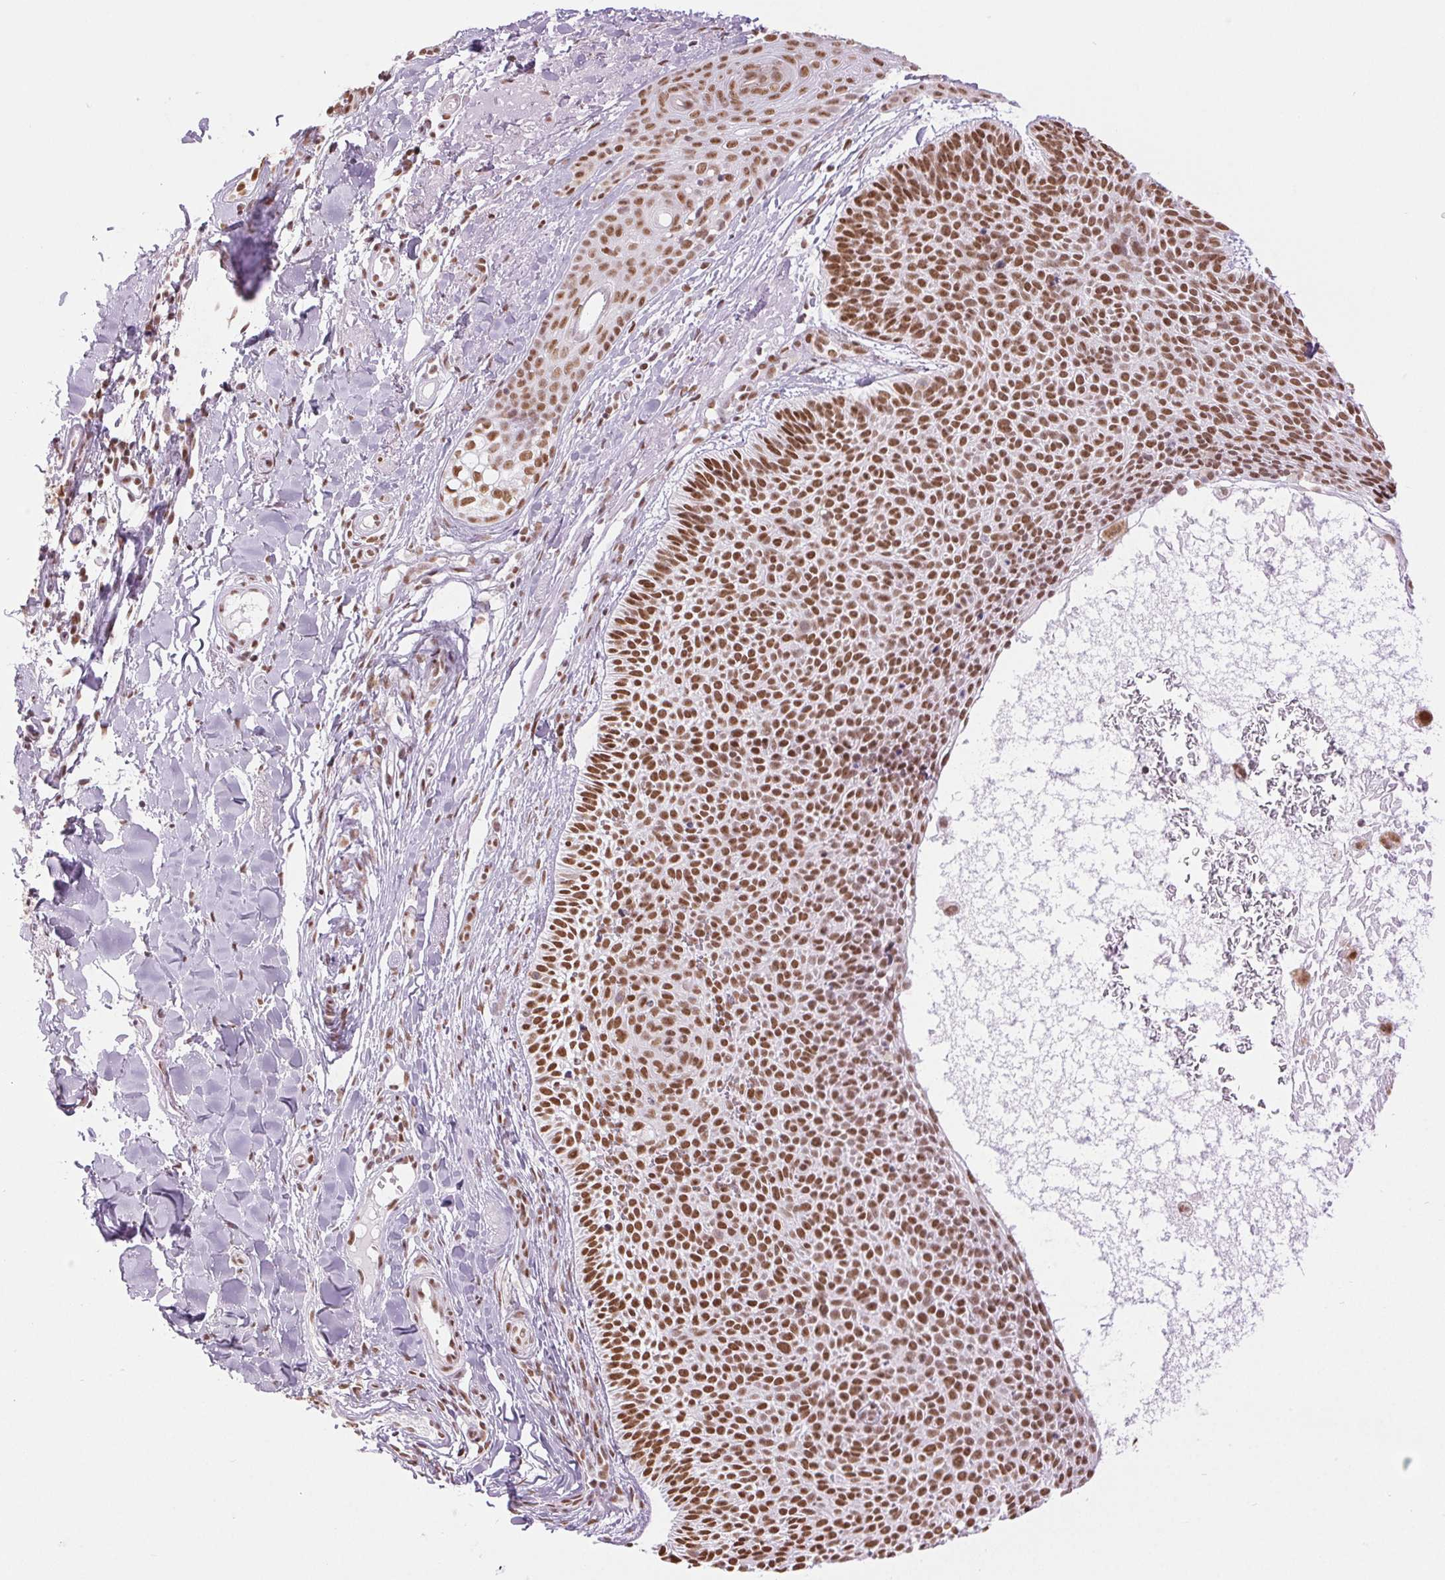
{"staining": {"intensity": "moderate", "quantity": ">75%", "location": "nuclear"}, "tissue": "skin cancer", "cell_type": "Tumor cells", "image_type": "cancer", "snomed": [{"axis": "morphology", "description": "Basal cell carcinoma"}, {"axis": "topography", "description": "Skin"}], "caption": "The image reveals immunohistochemical staining of basal cell carcinoma (skin). There is moderate nuclear expression is present in about >75% of tumor cells. The protein of interest is stained brown, and the nuclei are stained in blue (DAB (3,3'-diaminobenzidine) IHC with brightfield microscopy, high magnification).", "gene": "ZFR2", "patient": {"sex": "male", "age": 82}}